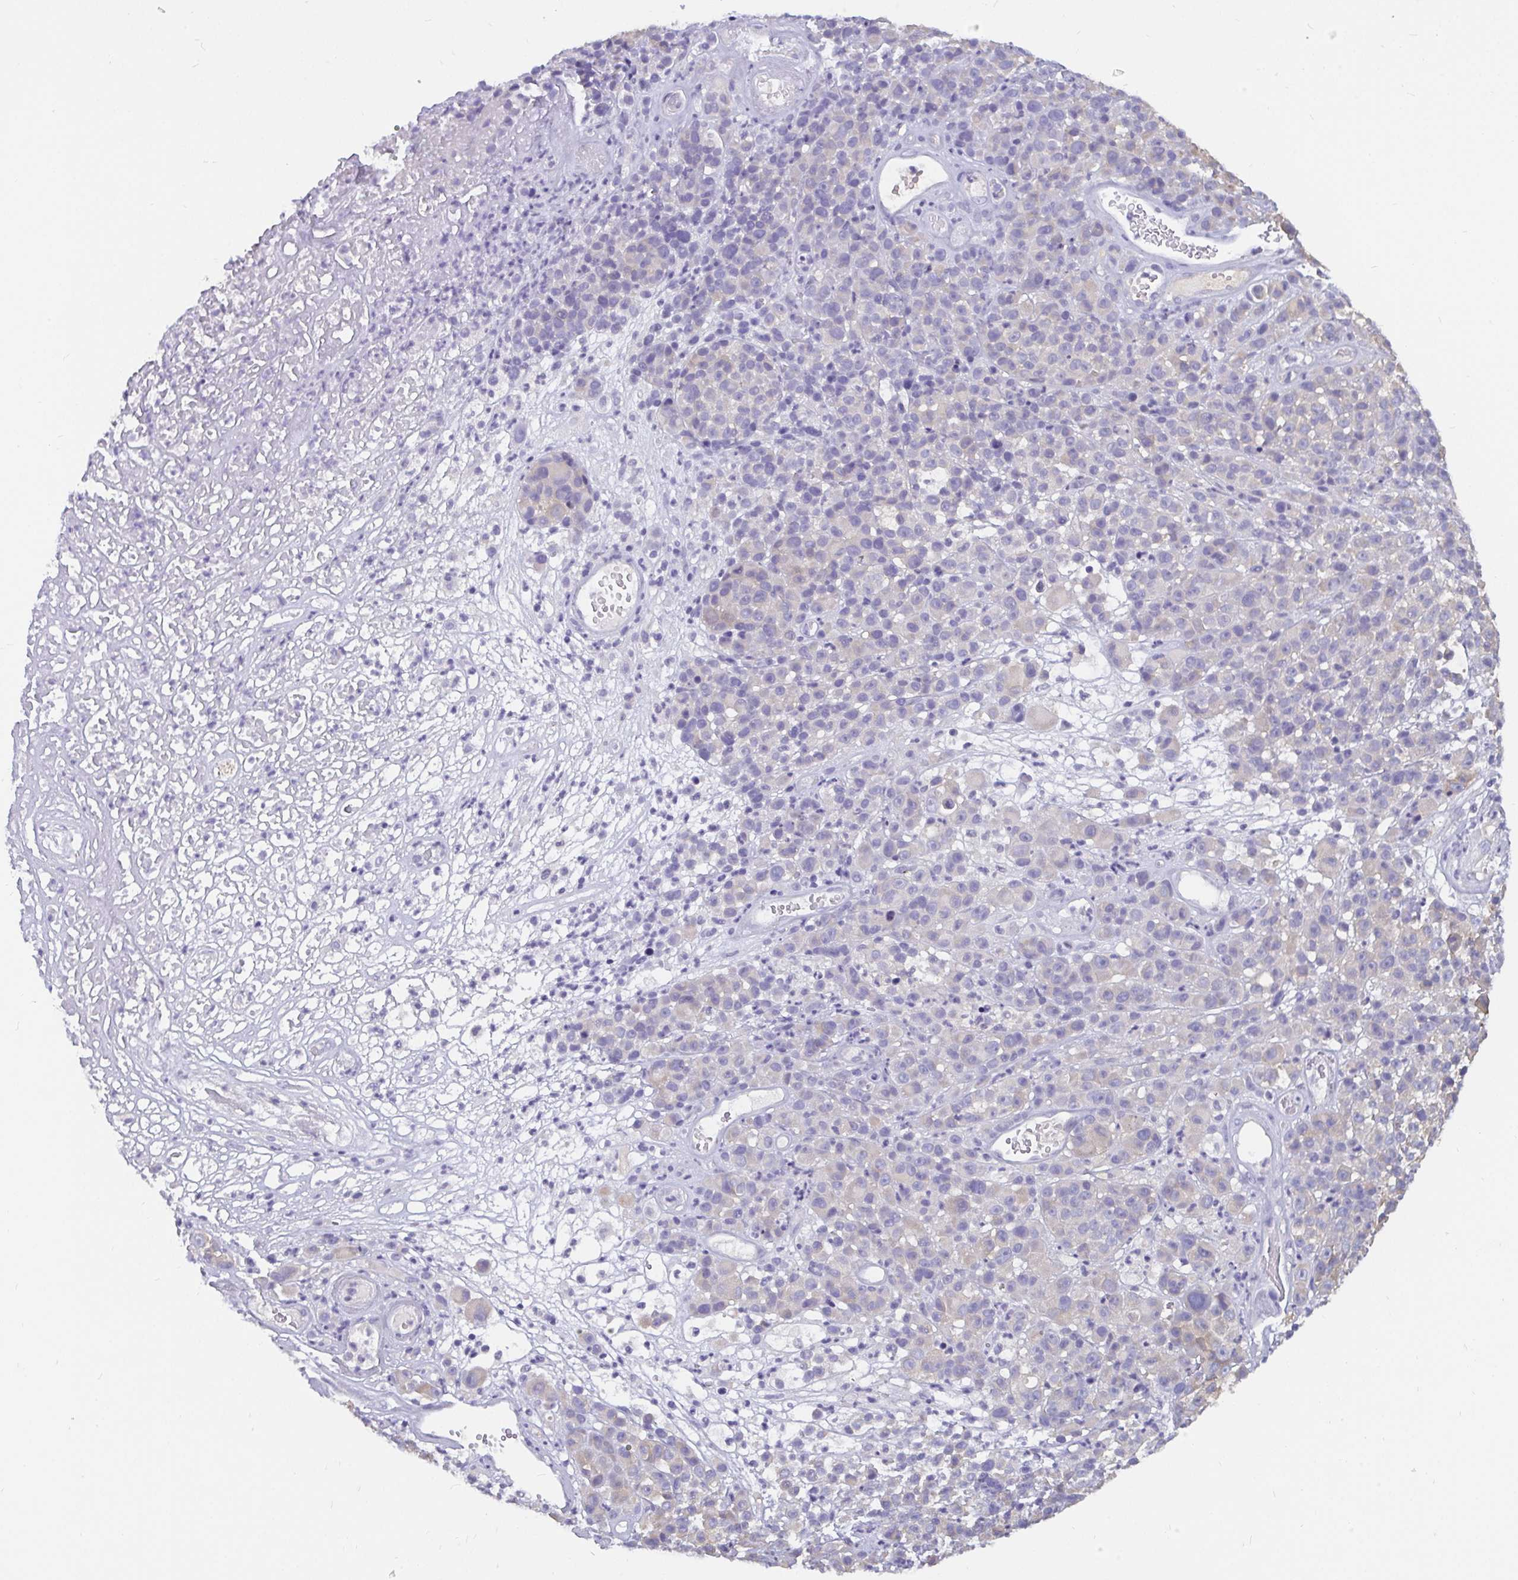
{"staining": {"intensity": "negative", "quantity": "none", "location": "none"}, "tissue": "melanoma", "cell_type": "Tumor cells", "image_type": "cancer", "snomed": [{"axis": "morphology", "description": "Malignant melanoma, NOS"}, {"axis": "topography", "description": "Skin"}, {"axis": "topography", "description": "Skin of back"}], "caption": "This is an IHC image of melanoma. There is no positivity in tumor cells.", "gene": "ADAMTS6", "patient": {"sex": "male", "age": 91}}